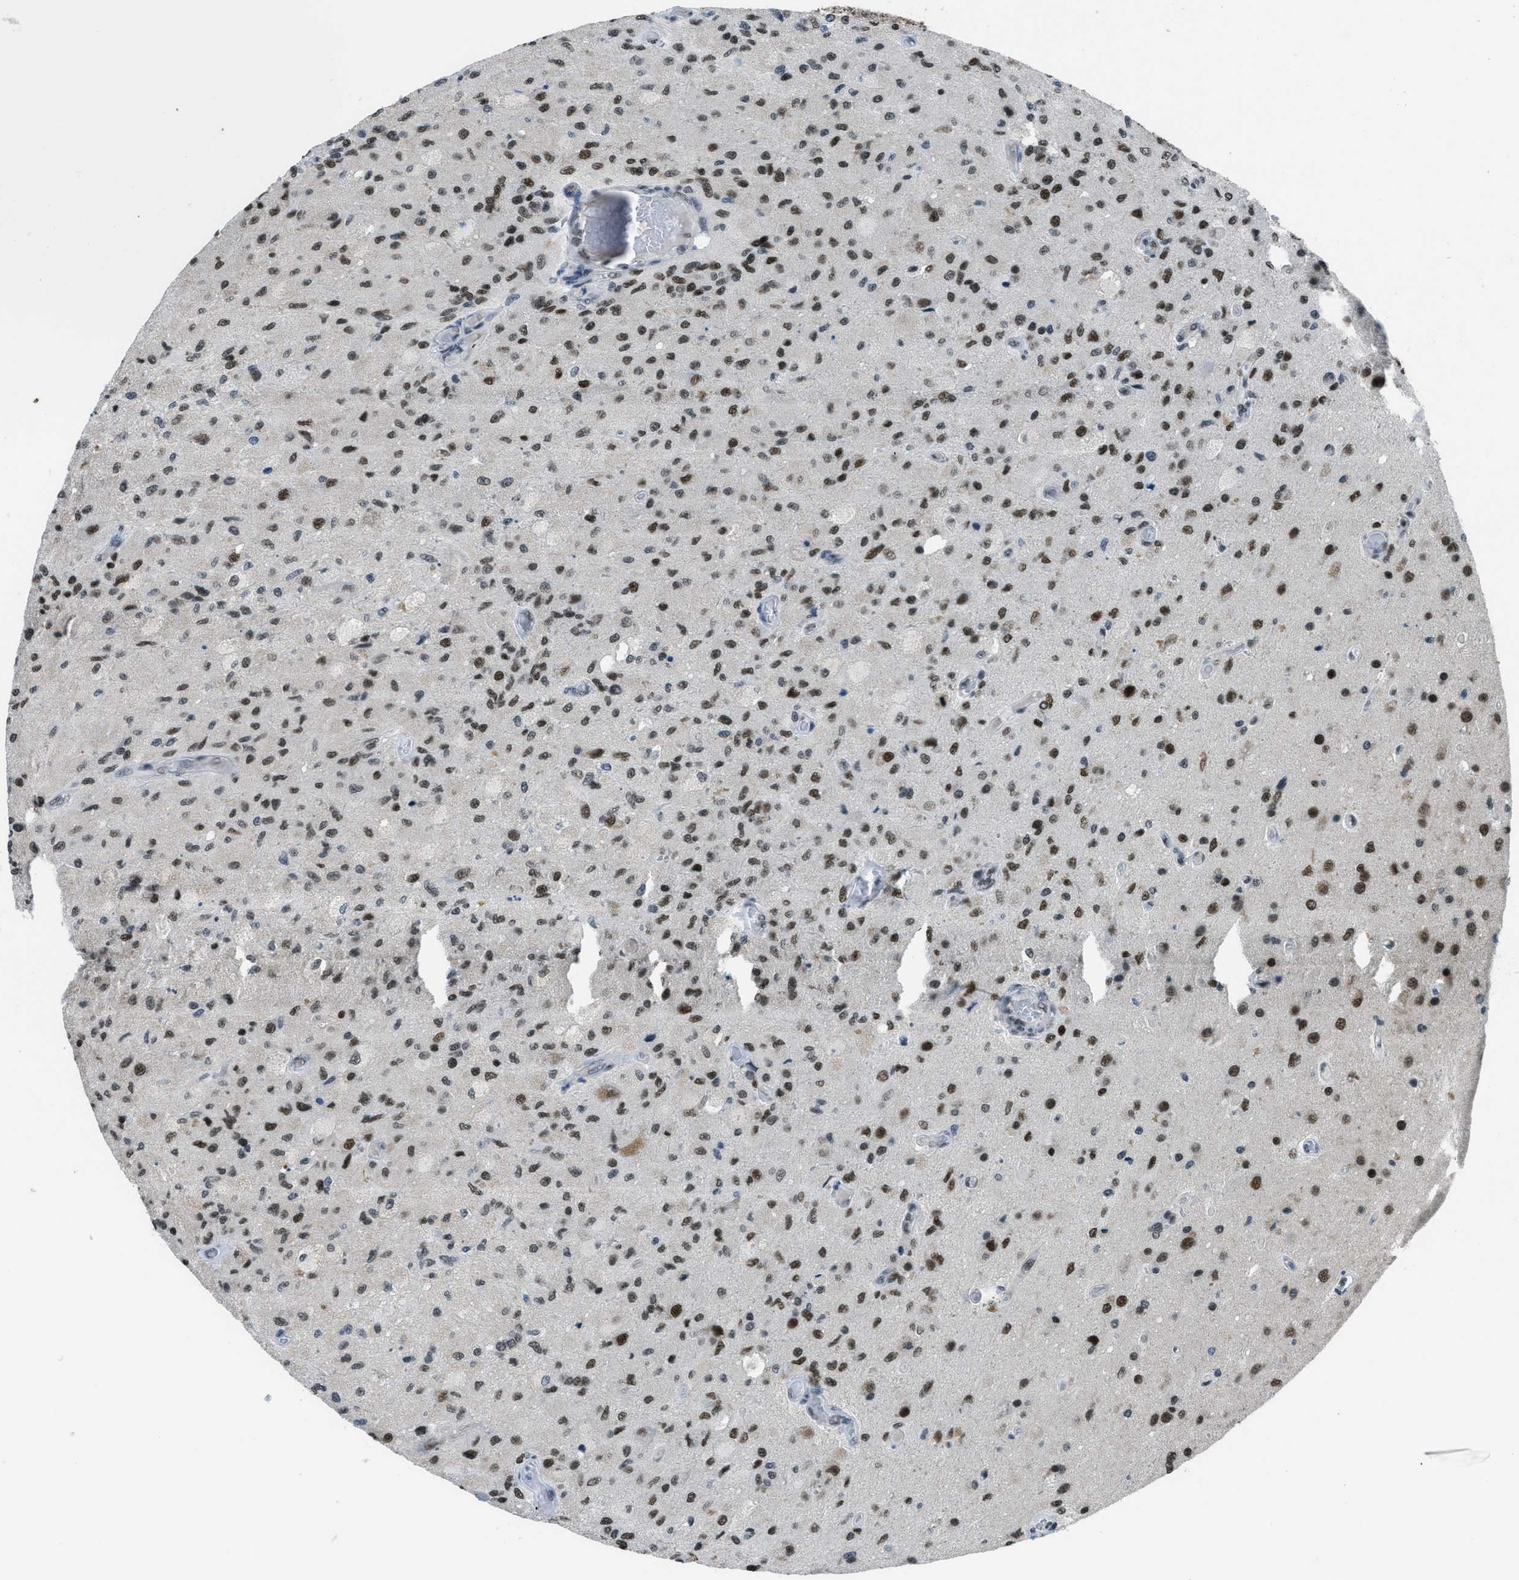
{"staining": {"intensity": "moderate", "quantity": ">75%", "location": "nuclear"}, "tissue": "glioma", "cell_type": "Tumor cells", "image_type": "cancer", "snomed": [{"axis": "morphology", "description": "Normal tissue, NOS"}, {"axis": "morphology", "description": "Glioma, malignant, High grade"}, {"axis": "topography", "description": "Cerebral cortex"}], "caption": "Human glioma stained with a protein marker displays moderate staining in tumor cells.", "gene": "GATAD2B", "patient": {"sex": "male", "age": 77}}